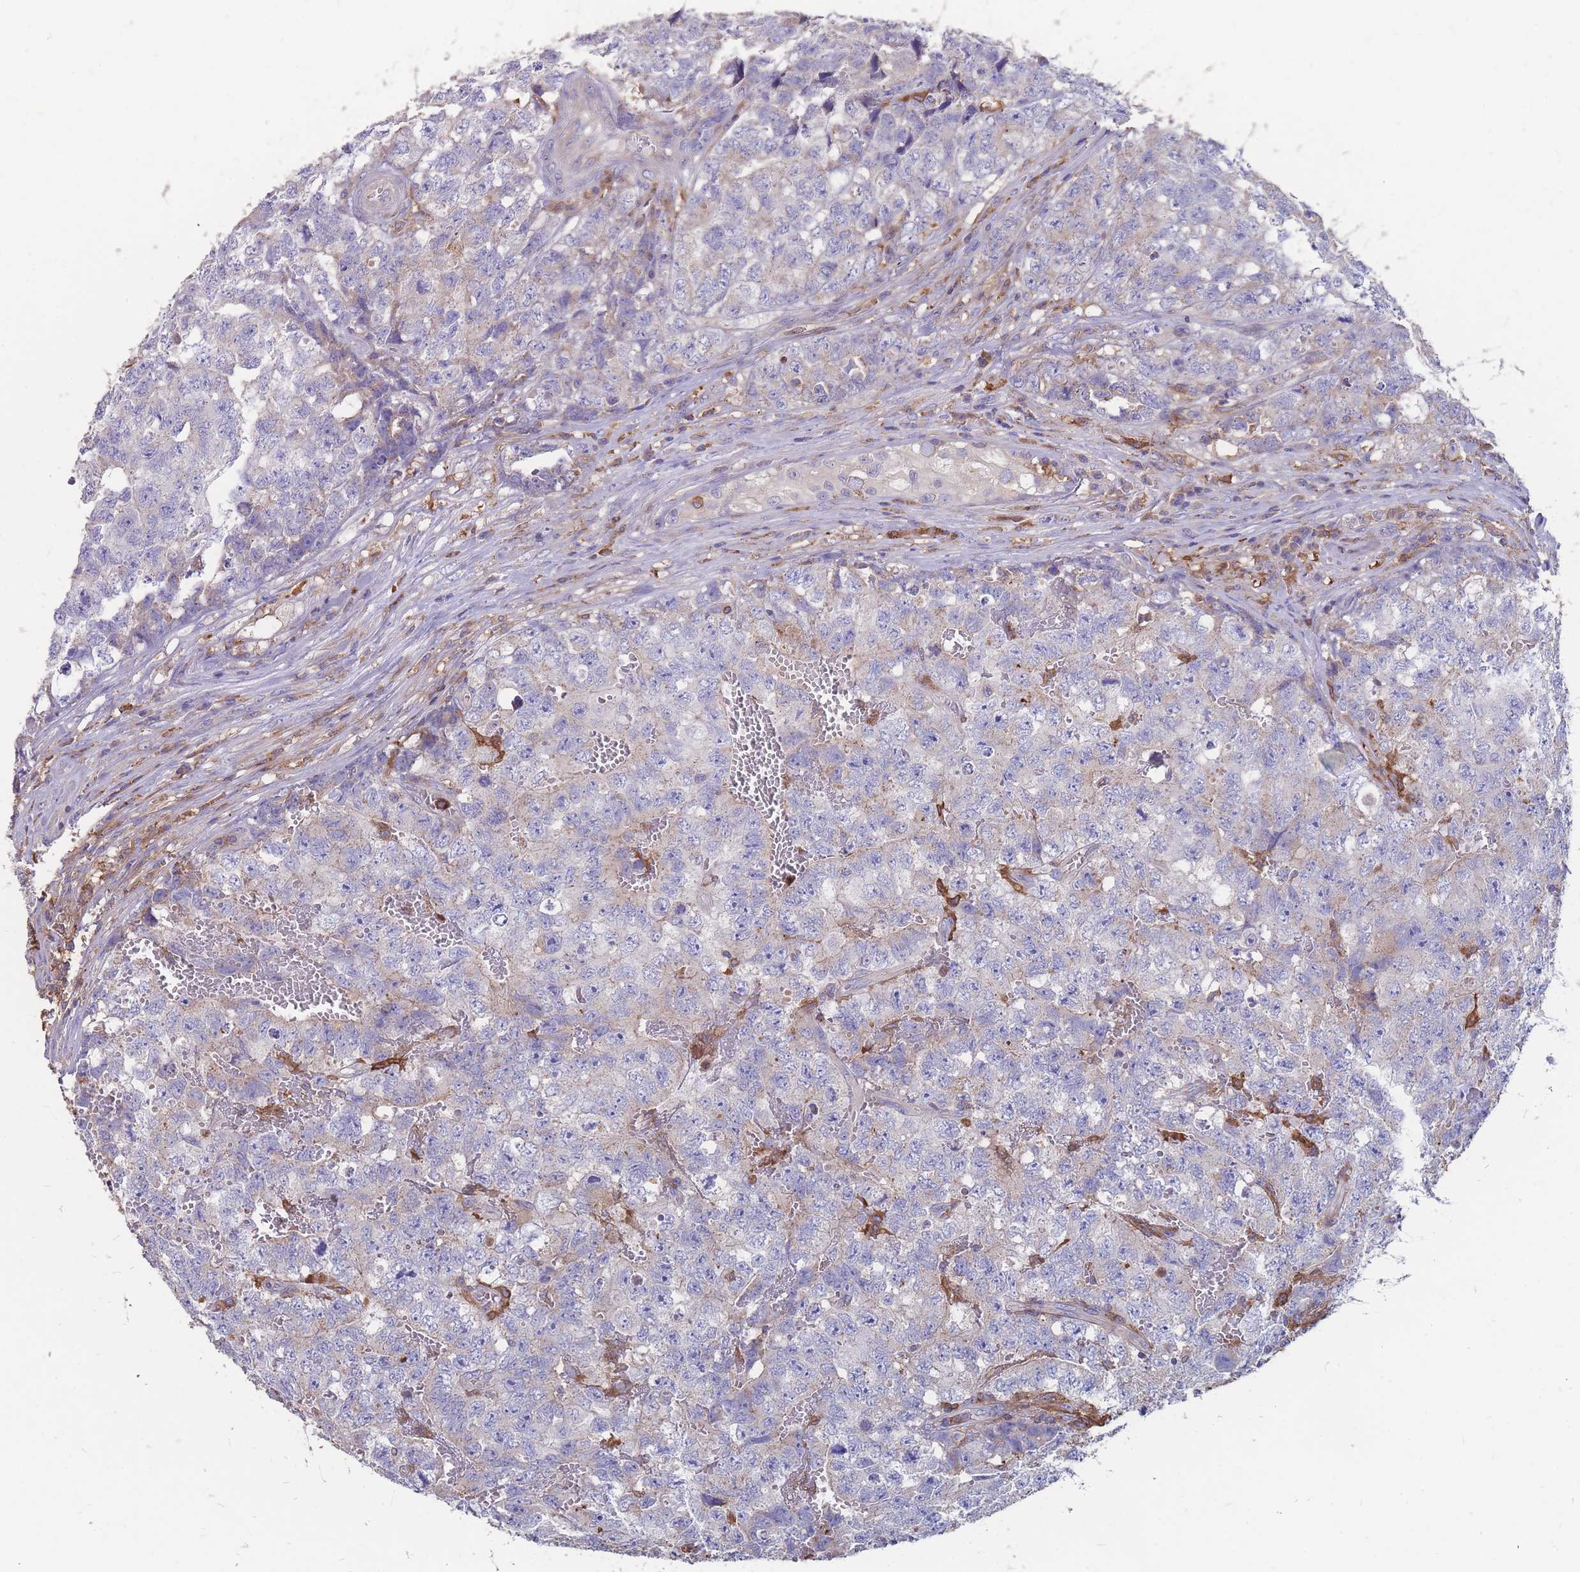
{"staining": {"intensity": "negative", "quantity": "none", "location": "none"}, "tissue": "testis cancer", "cell_type": "Tumor cells", "image_type": "cancer", "snomed": [{"axis": "morphology", "description": "Carcinoma, Embryonal, NOS"}, {"axis": "topography", "description": "Testis"}], "caption": "The histopathology image shows no staining of tumor cells in testis cancer (embryonal carcinoma).", "gene": "CD33", "patient": {"sex": "male", "age": 31}}